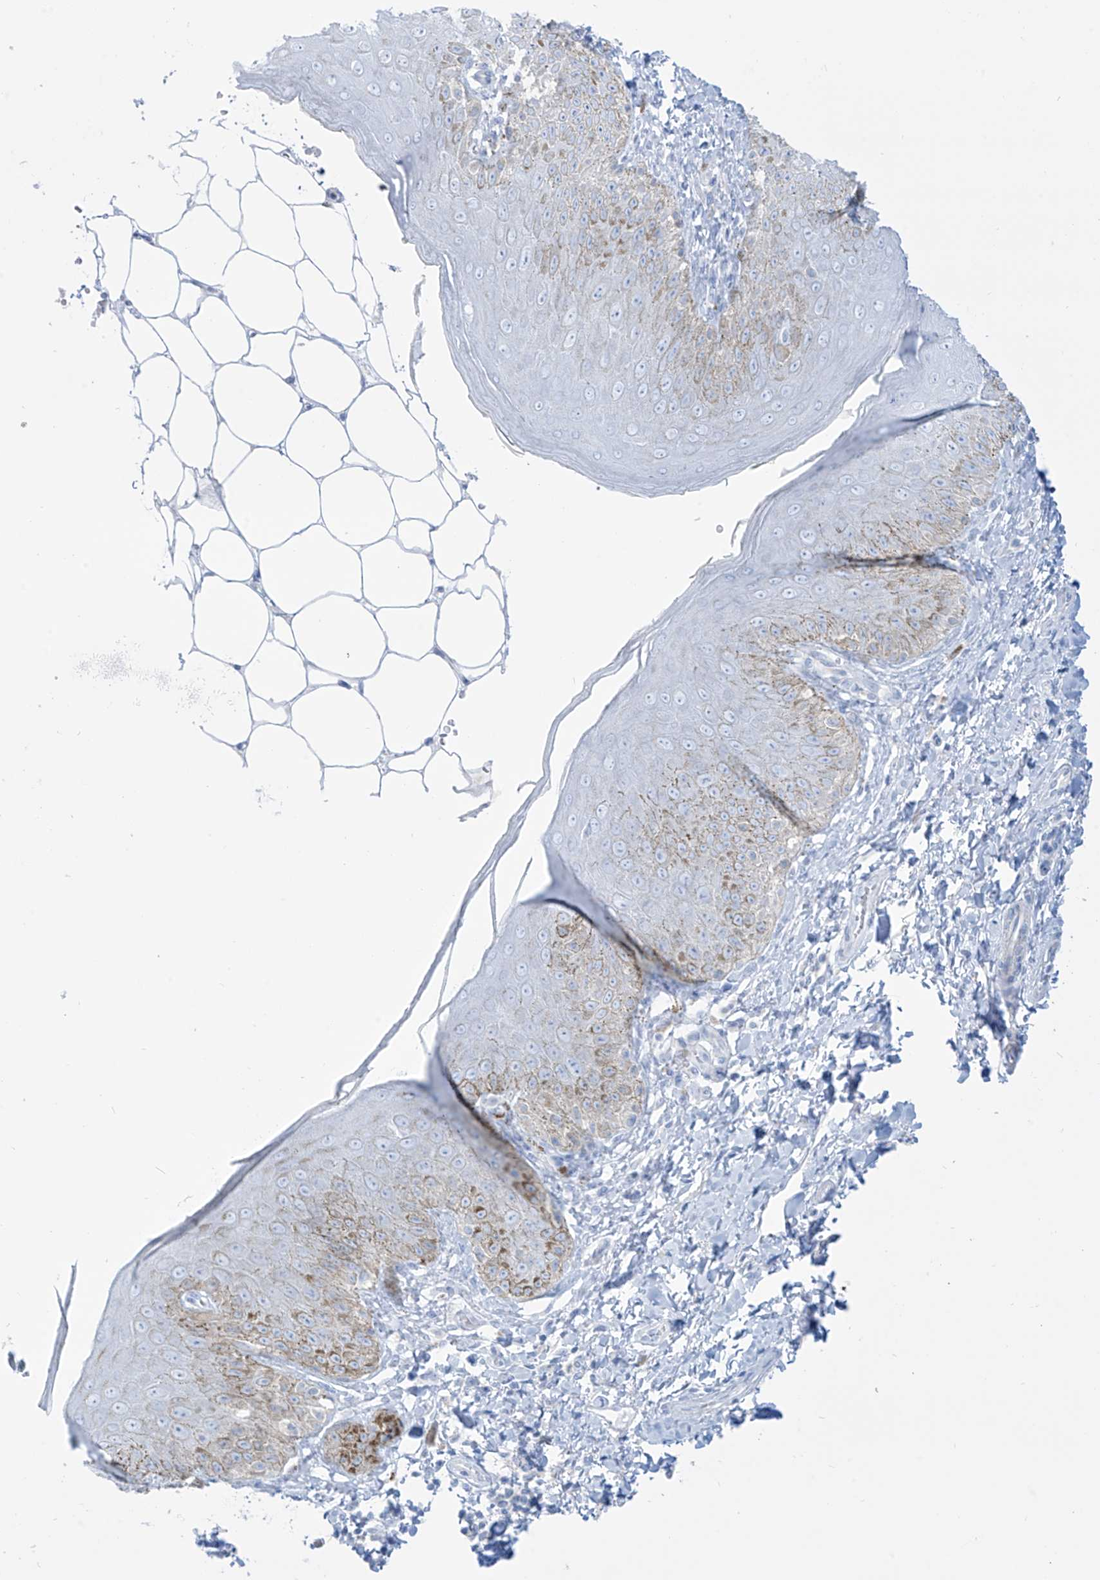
{"staining": {"intensity": "moderate", "quantity": "<25%", "location": "cytoplasmic/membranous"}, "tissue": "skin", "cell_type": "Epidermal cells", "image_type": "normal", "snomed": [{"axis": "morphology", "description": "Normal tissue, NOS"}, {"axis": "topography", "description": "Anal"}], "caption": "Immunohistochemical staining of normal human skin shows moderate cytoplasmic/membranous protein expression in about <25% of epidermal cells.", "gene": "SLC26A3", "patient": {"sex": "male", "age": 44}}